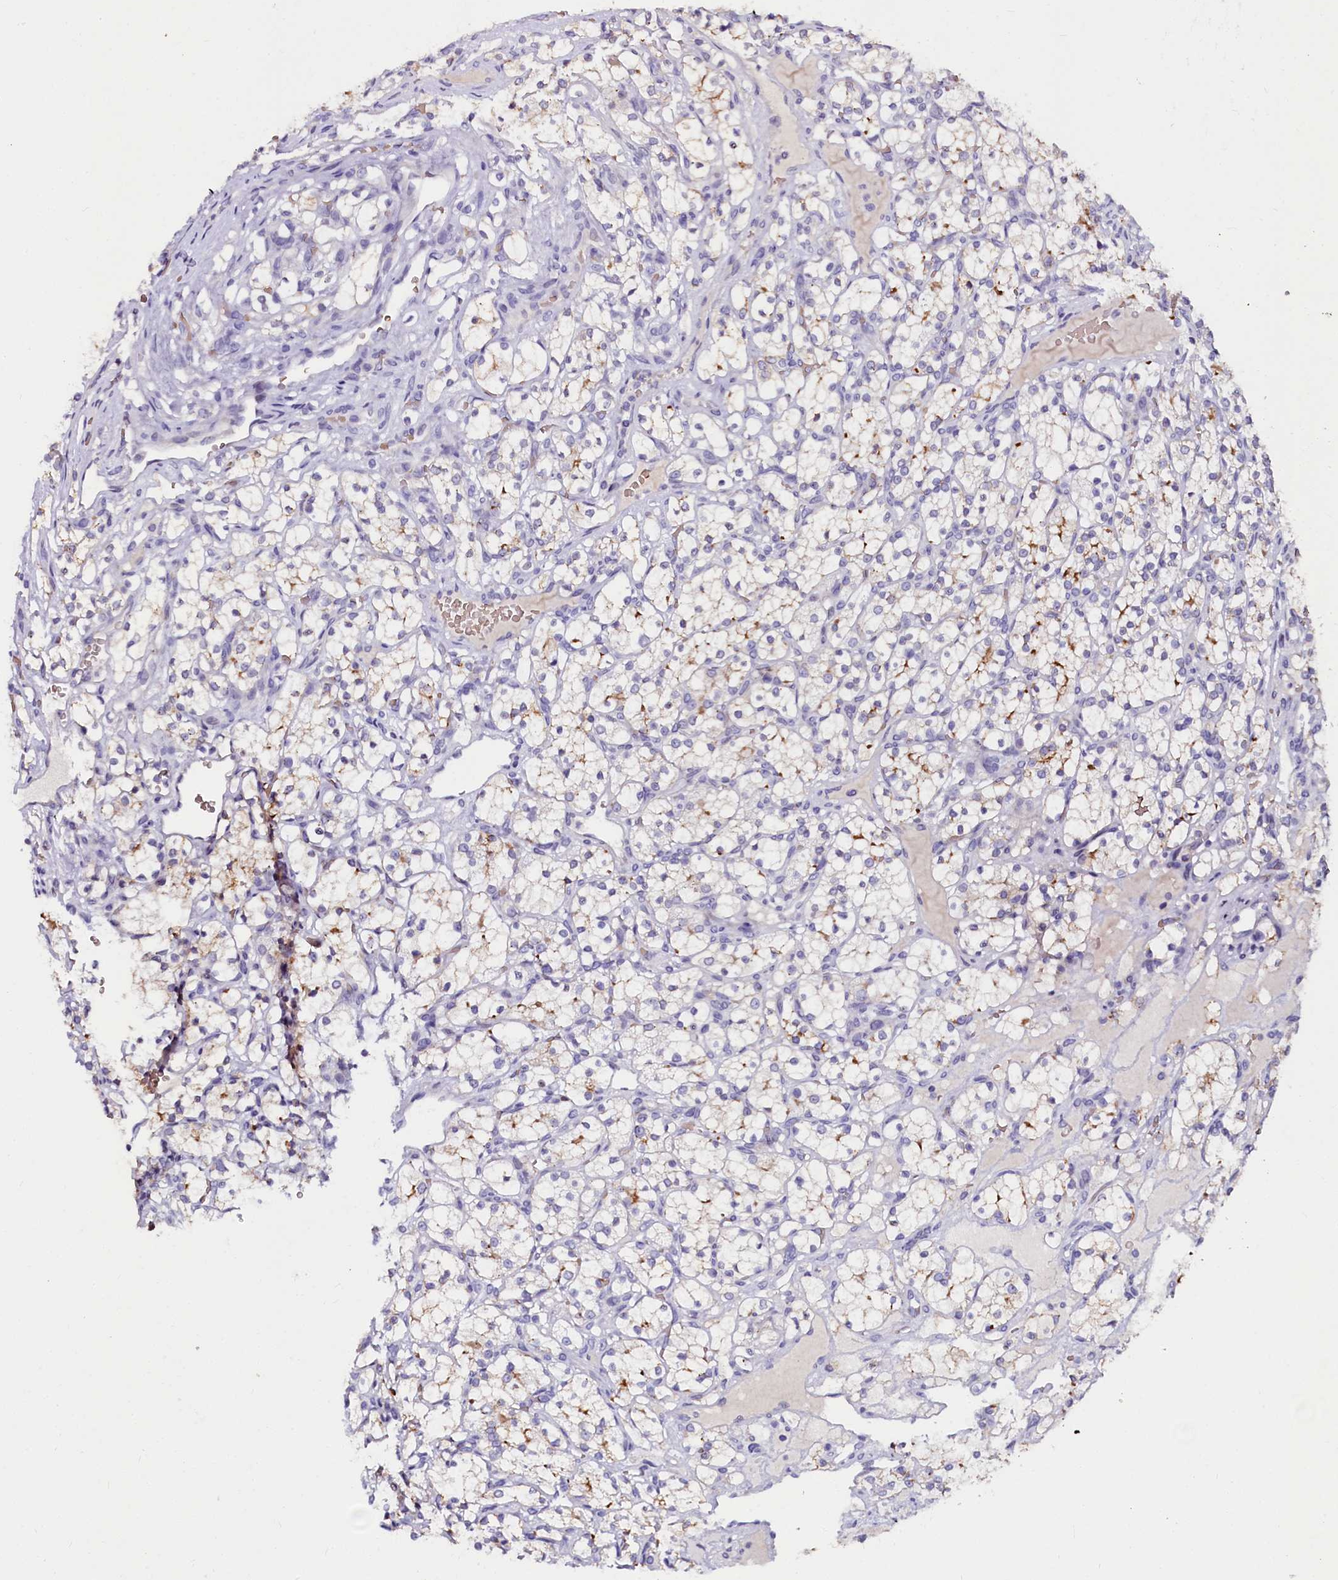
{"staining": {"intensity": "negative", "quantity": "none", "location": "none"}, "tissue": "renal cancer", "cell_type": "Tumor cells", "image_type": "cancer", "snomed": [{"axis": "morphology", "description": "Adenocarcinoma, NOS"}, {"axis": "topography", "description": "Kidney"}], "caption": "The immunohistochemistry (IHC) histopathology image has no significant positivity in tumor cells of renal cancer tissue.", "gene": "CTDSPL2", "patient": {"sex": "female", "age": 69}}